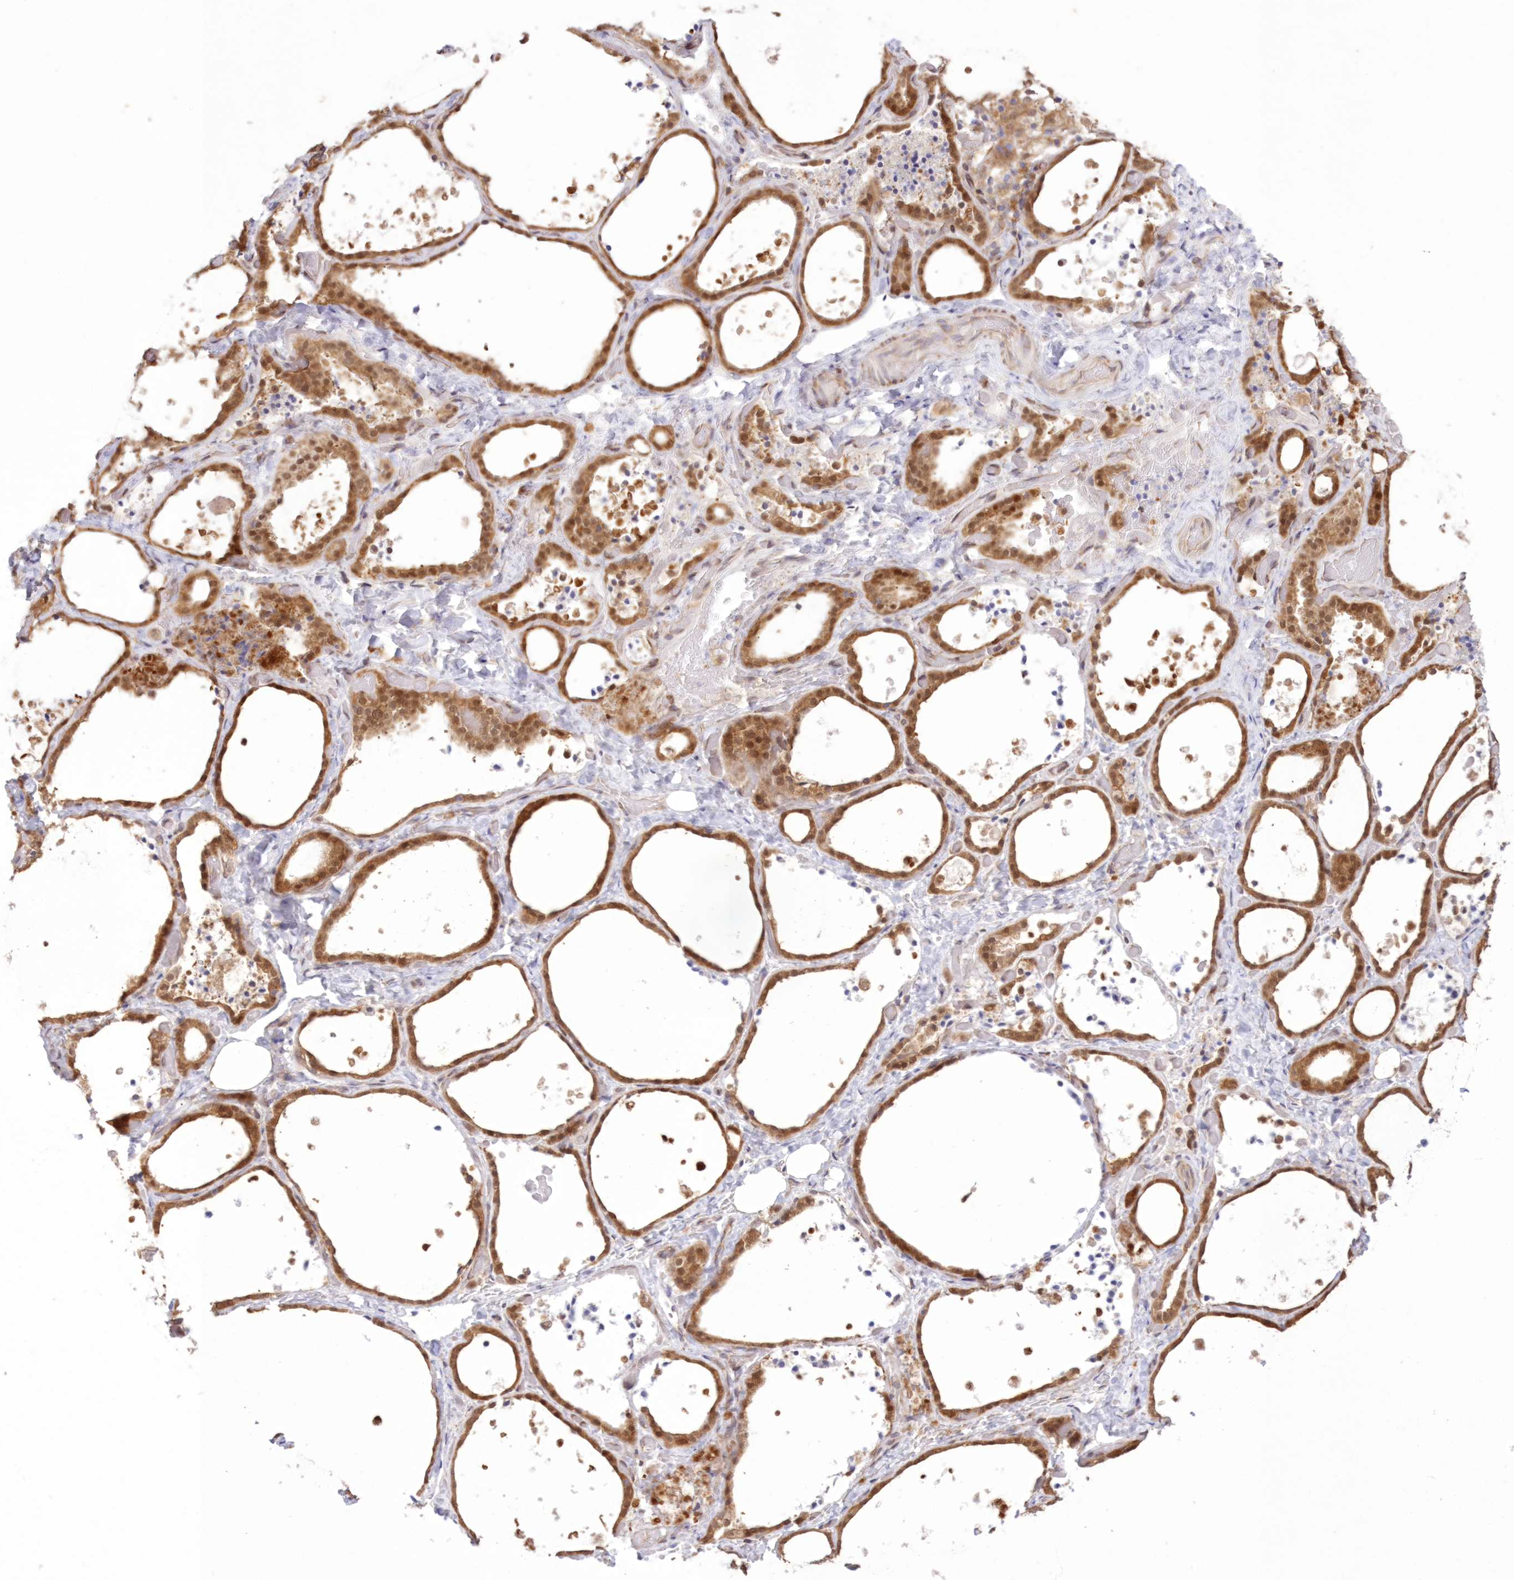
{"staining": {"intensity": "moderate", "quantity": ">75%", "location": "cytoplasmic/membranous"}, "tissue": "thyroid gland", "cell_type": "Glandular cells", "image_type": "normal", "snomed": [{"axis": "morphology", "description": "Normal tissue, NOS"}, {"axis": "topography", "description": "Thyroid gland"}], "caption": "Immunohistochemistry (IHC) (DAB) staining of unremarkable human thyroid gland exhibits moderate cytoplasmic/membranous protein staining in about >75% of glandular cells.", "gene": "RNPEP", "patient": {"sex": "female", "age": 44}}